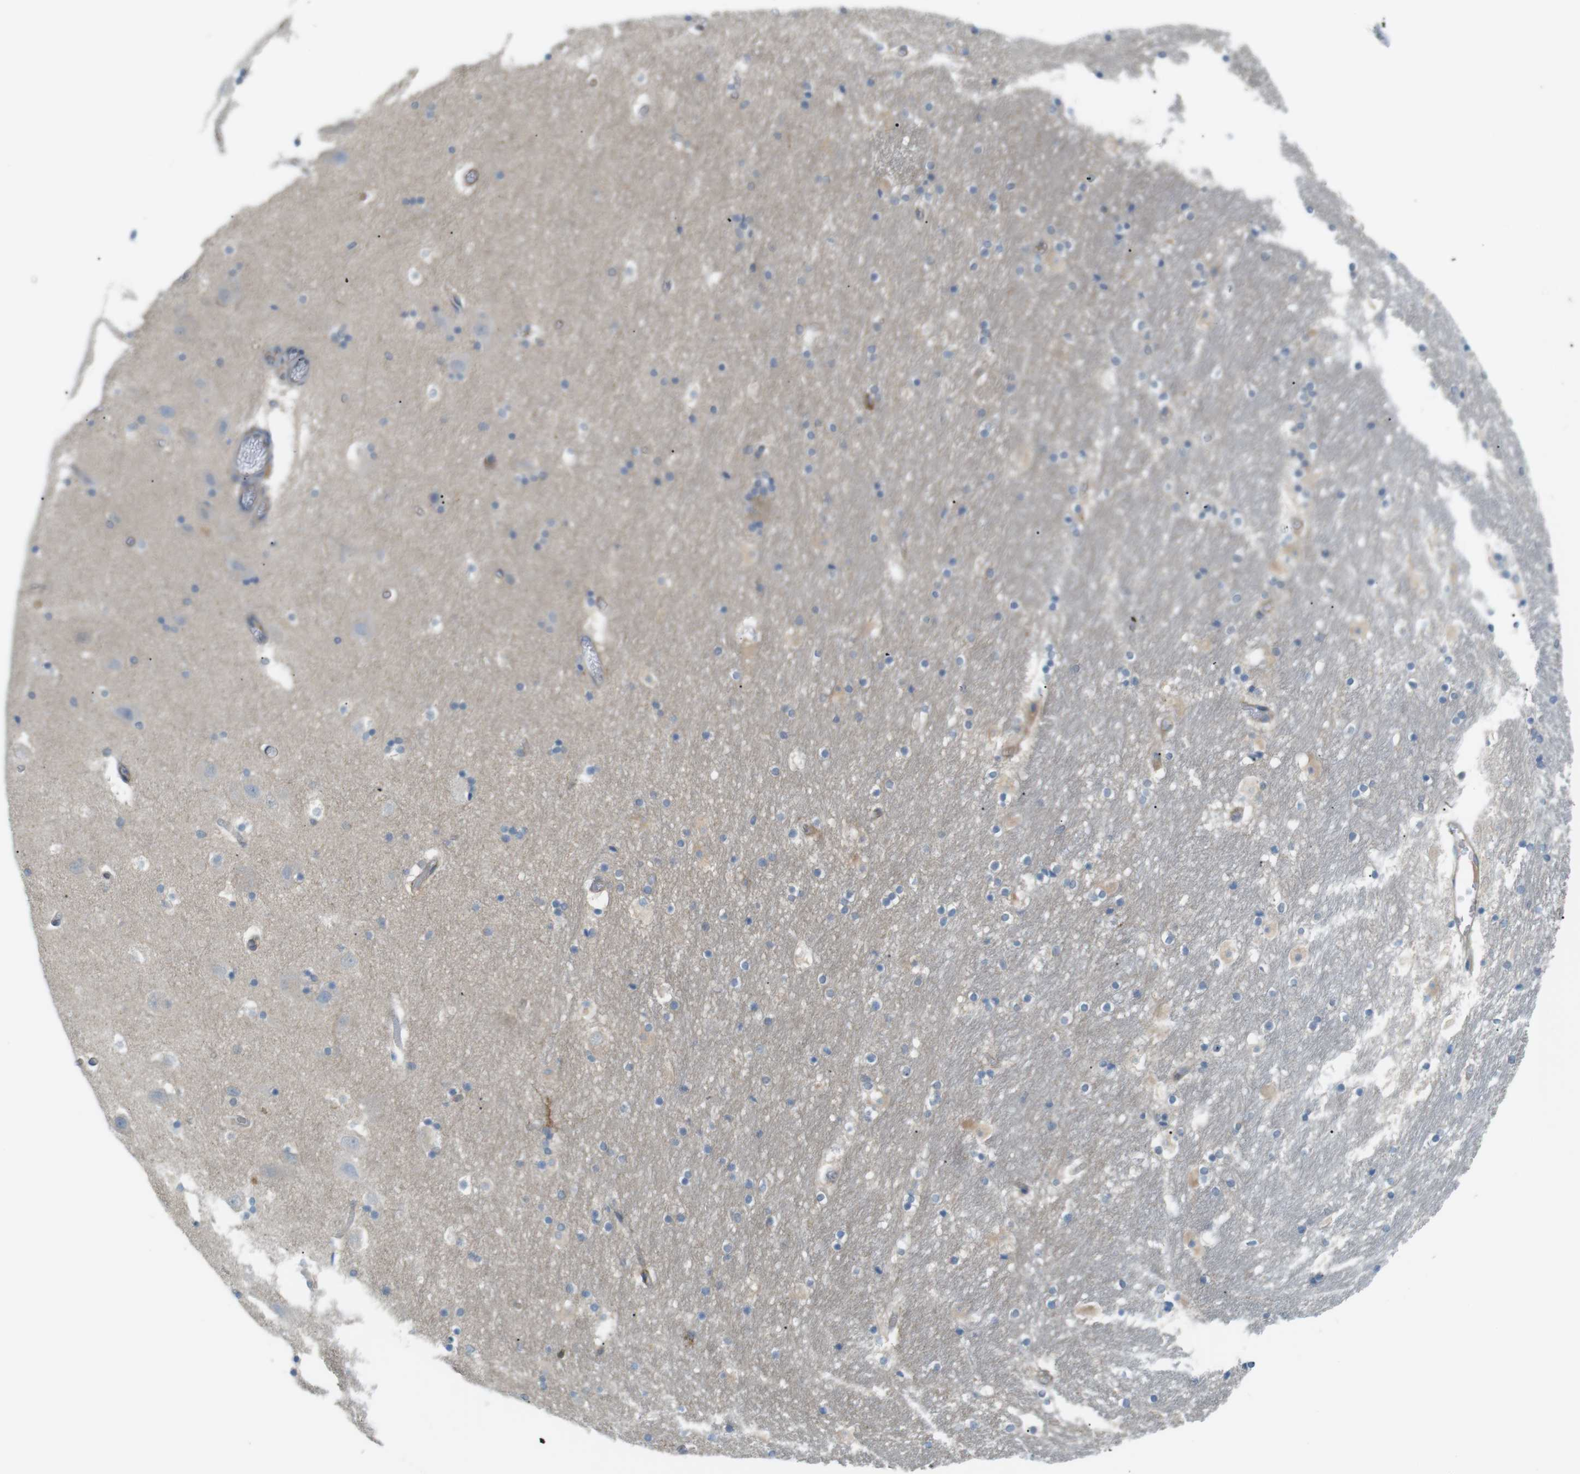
{"staining": {"intensity": "negative", "quantity": "none", "location": "none"}, "tissue": "hippocampus", "cell_type": "Glial cells", "image_type": "normal", "snomed": [{"axis": "morphology", "description": "Normal tissue, NOS"}, {"axis": "topography", "description": "Hippocampus"}], "caption": "Immunohistochemical staining of unremarkable human hippocampus reveals no significant positivity in glial cells. Brightfield microscopy of immunohistochemistry (IHC) stained with DAB (3,3'-diaminobenzidine) (brown) and hematoxylin (blue), captured at high magnification.", "gene": "PEPD", "patient": {"sex": "male", "age": 45}}